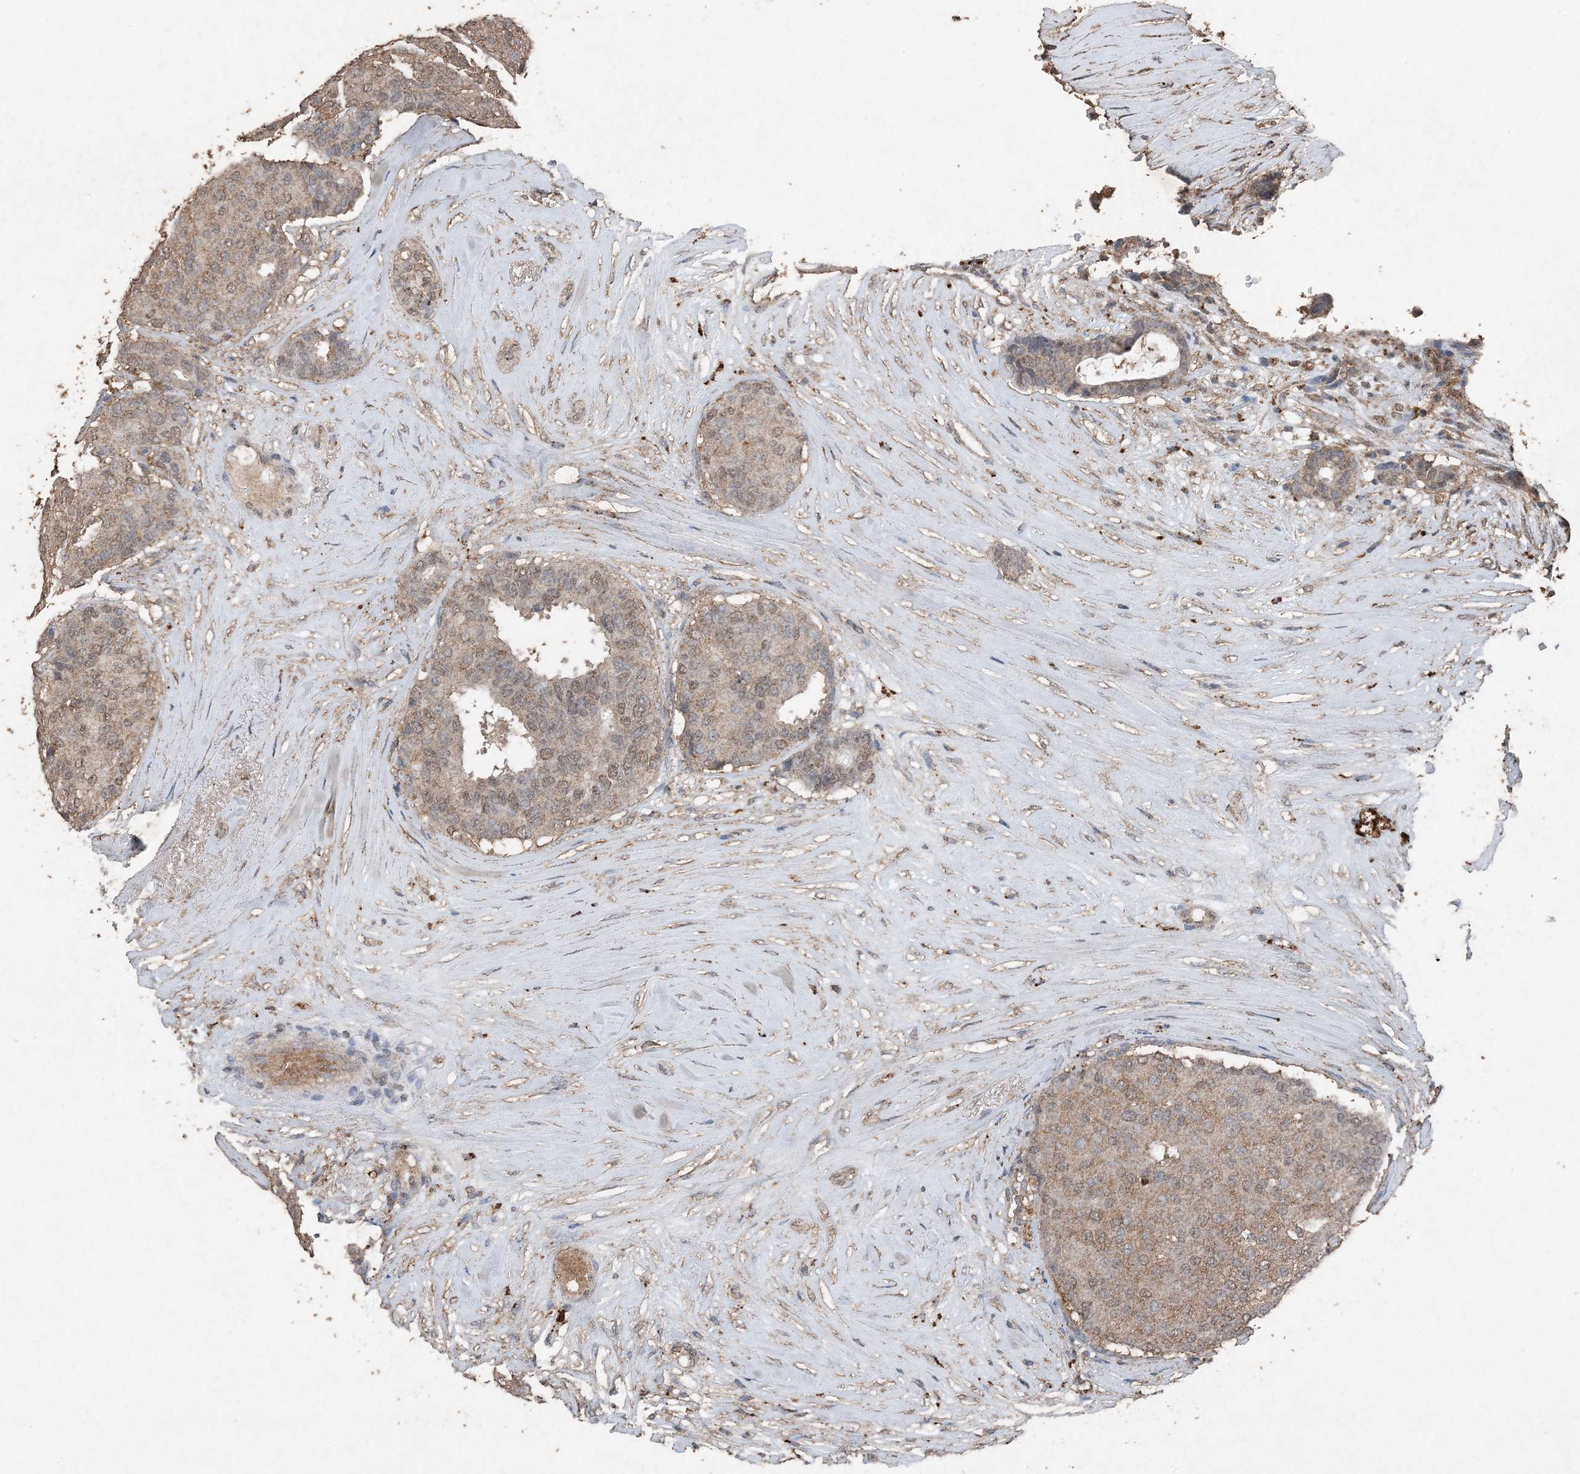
{"staining": {"intensity": "weak", "quantity": ">75%", "location": "cytoplasmic/membranous"}, "tissue": "breast cancer", "cell_type": "Tumor cells", "image_type": "cancer", "snomed": [{"axis": "morphology", "description": "Duct carcinoma"}, {"axis": "topography", "description": "Breast"}], "caption": "Protein expression analysis of human breast cancer (intraductal carcinoma) reveals weak cytoplasmic/membranous positivity in approximately >75% of tumor cells.", "gene": "FCN3", "patient": {"sex": "female", "age": 75}}